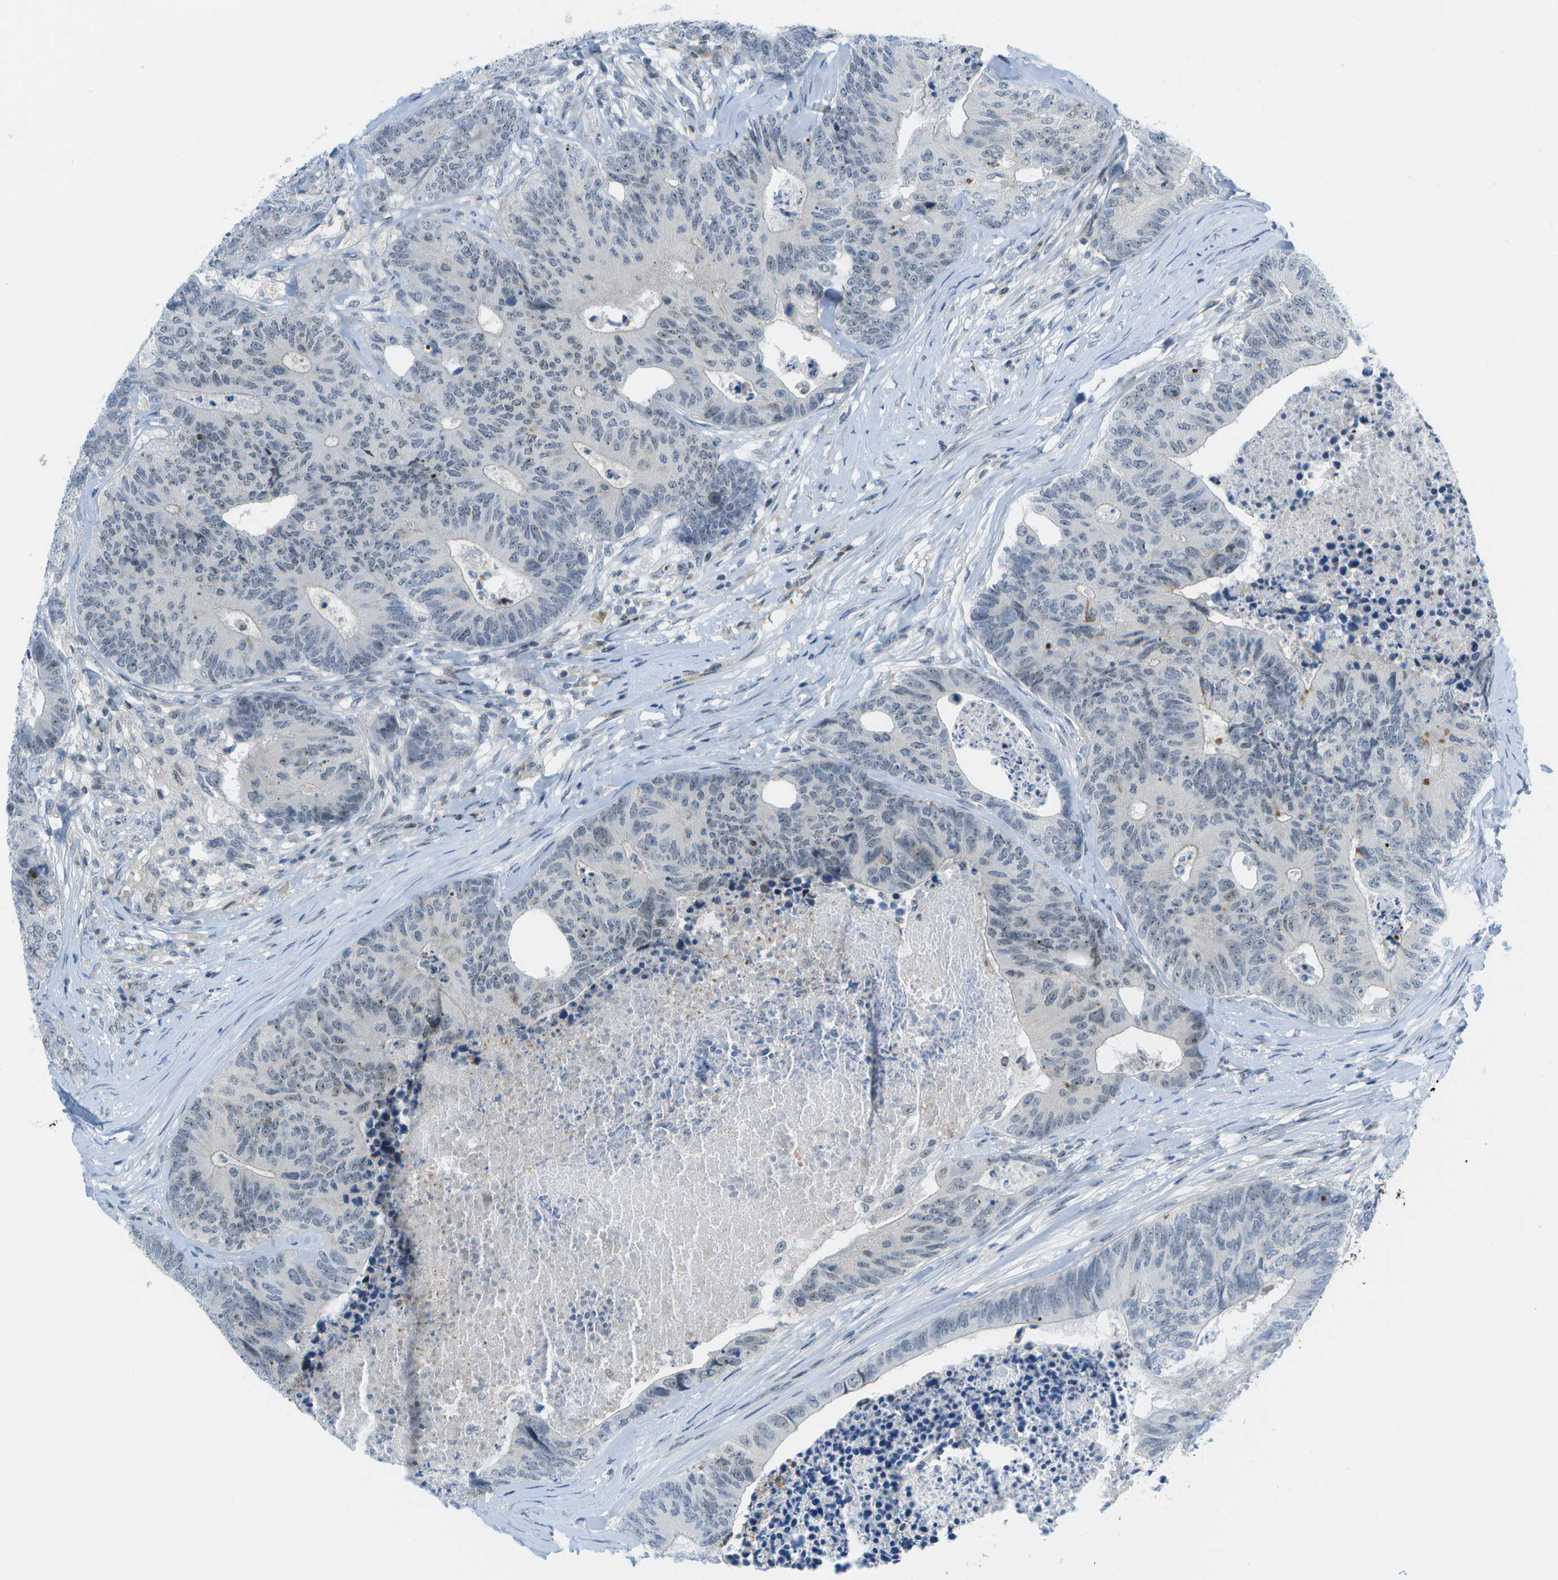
{"staining": {"intensity": "weak", "quantity": "<25%", "location": "nuclear"}, "tissue": "colorectal cancer", "cell_type": "Tumor cells", "image_type": "cancer", "snomed": [{"axis": "morphology", "description": "Adenocarcinoma, NOS"}, {"axis": "topography", "description": "Colon"}], "caption": "IHC image of human colorectal cancer (adenocarcinoma) stained for a protein (brown), which shows no expression in tumor cells.", "gene": "PITHD1", "patient": {"sex": "female", "age": 67}}